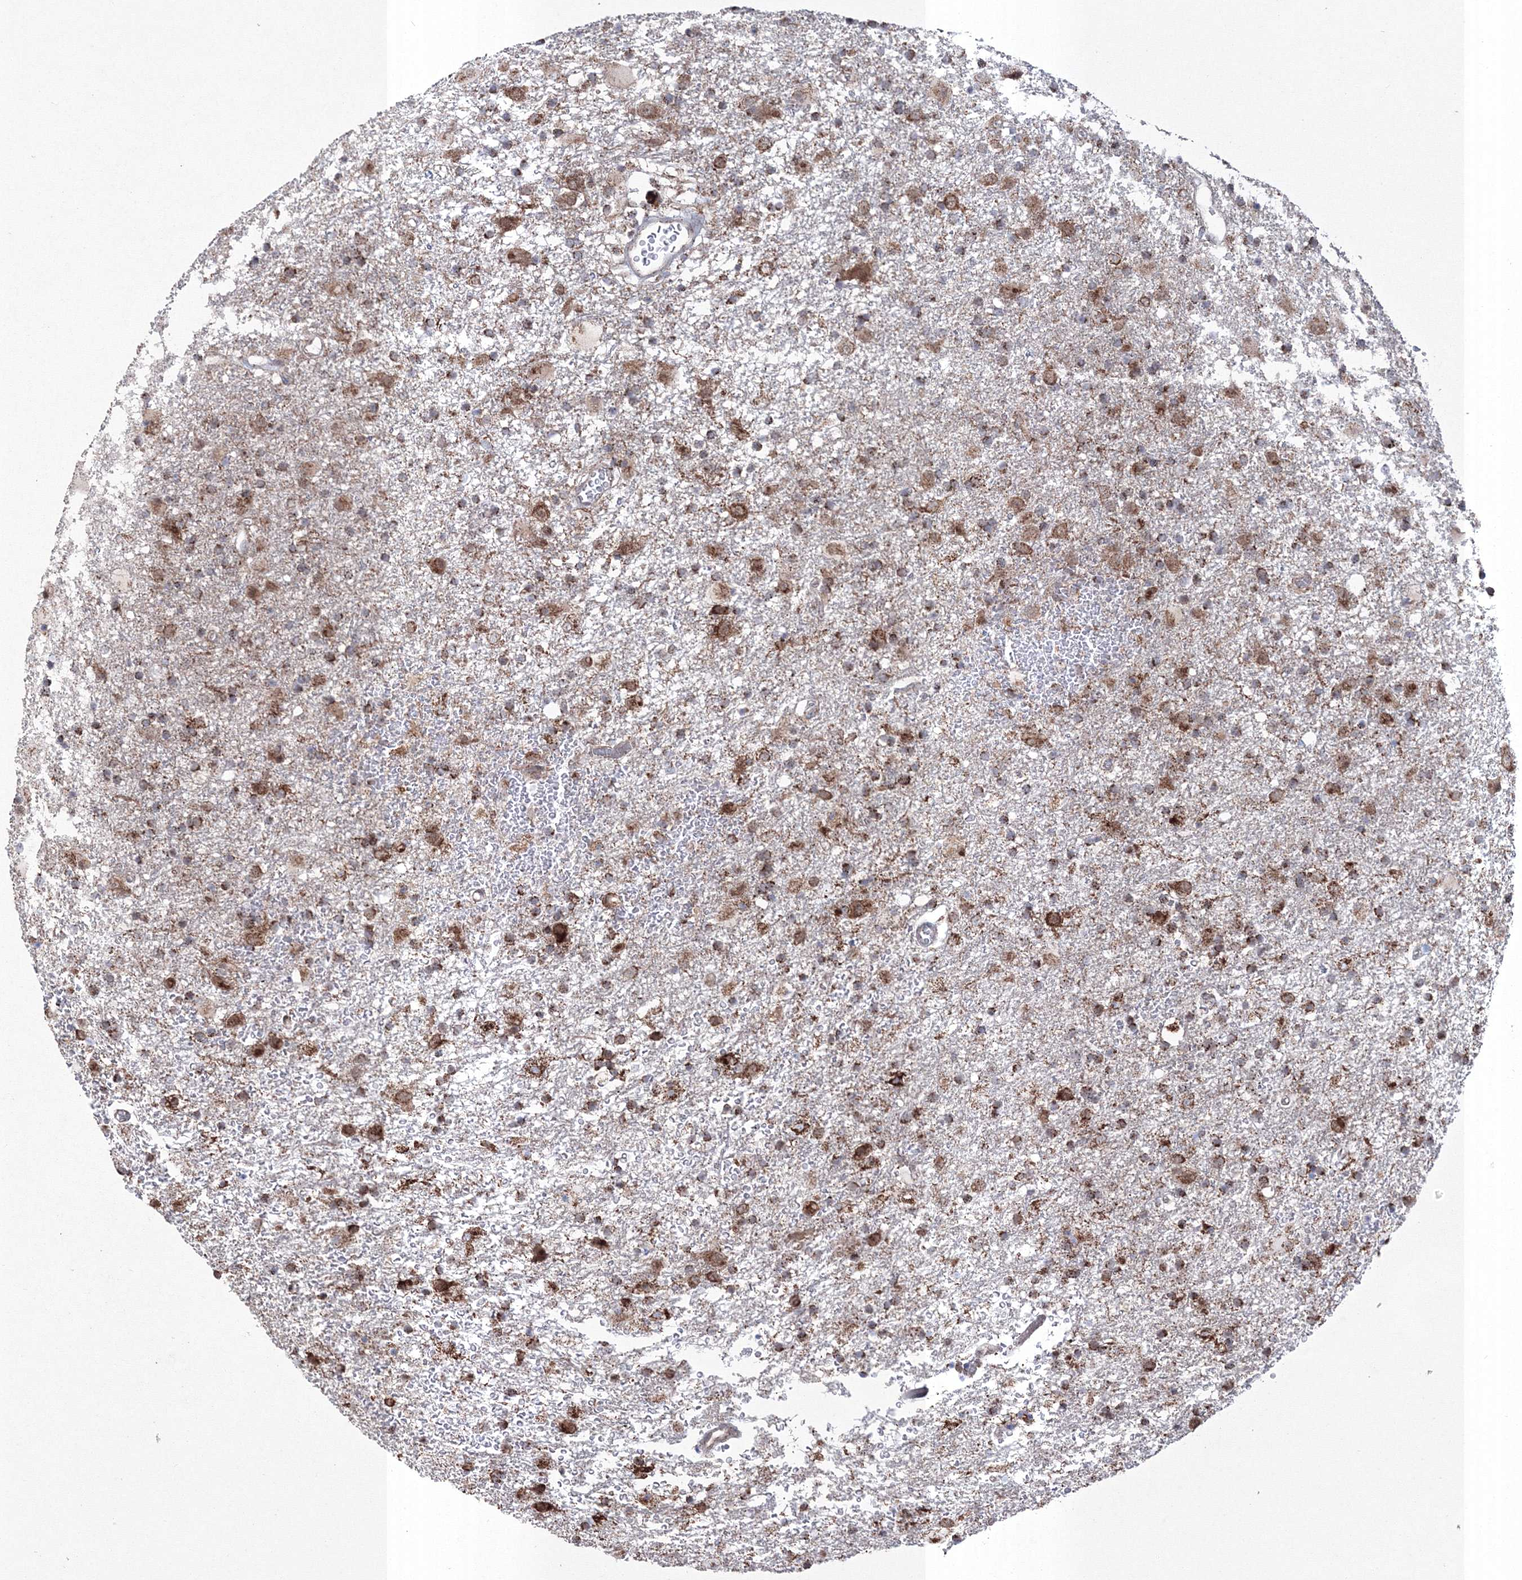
{"staining": {"intensity": "moderate", "quantity": ">75%", "location": "cytoplasmic/membranous,nuclear"}, "tissue": "glioma", "cell_type": "Tumor cells", "image_type": "cancer", "snomed": [{"axis": "morphology", "description": "Glioma, malignant, Low grade"}, {"axis": "topography", "description": "Brain"}], "caption": "Approximately >75% of tumor cells in malignant glioma (low-grade) display moderate cytoplasmic/membranous and nuclear protein expression as visualized by brown immunohistochemical staining.", "gene": "GRSF1", "patient": {"sex": "male", "age": 65}}